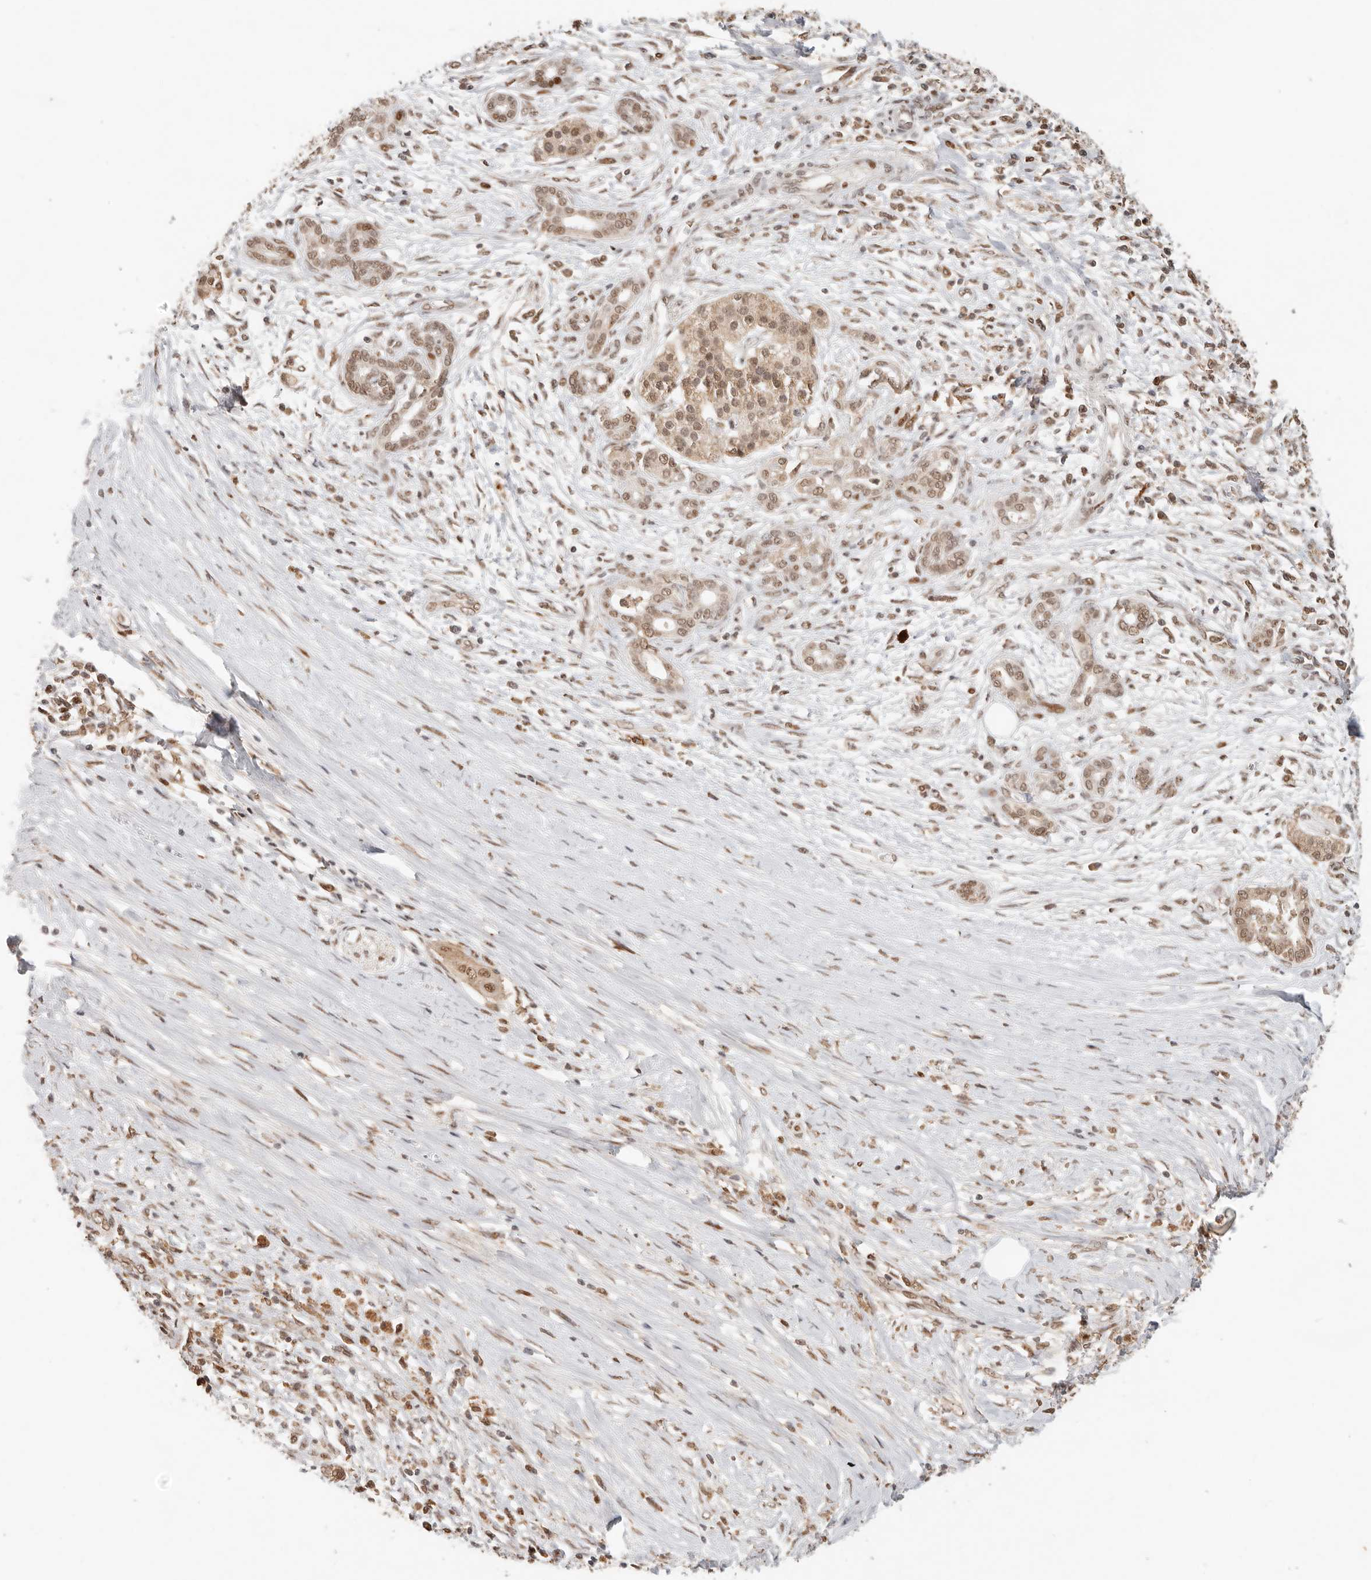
{"staining": {"intensity": "moderate", "quantity": ">75%", "location": "nuclear"}, "tissue": "pancreatic cancer", "cell_type": "Tumor cells", "image_type": "cancer", "snomed": [{"axis": "morphology", "description": "Adenocarcinoma, NOS"}, {"axis": "topography", "description": "Pancreas"}], "caption": "Pancreatic cancer (adenocarcinoma) stained with immunohistochemistry (IHC) demonstrates moderate nuclear positivity in about >75% of tumor cells.", "gene": "NPAS2", "patient": {"sex": "male", "age": 58}}